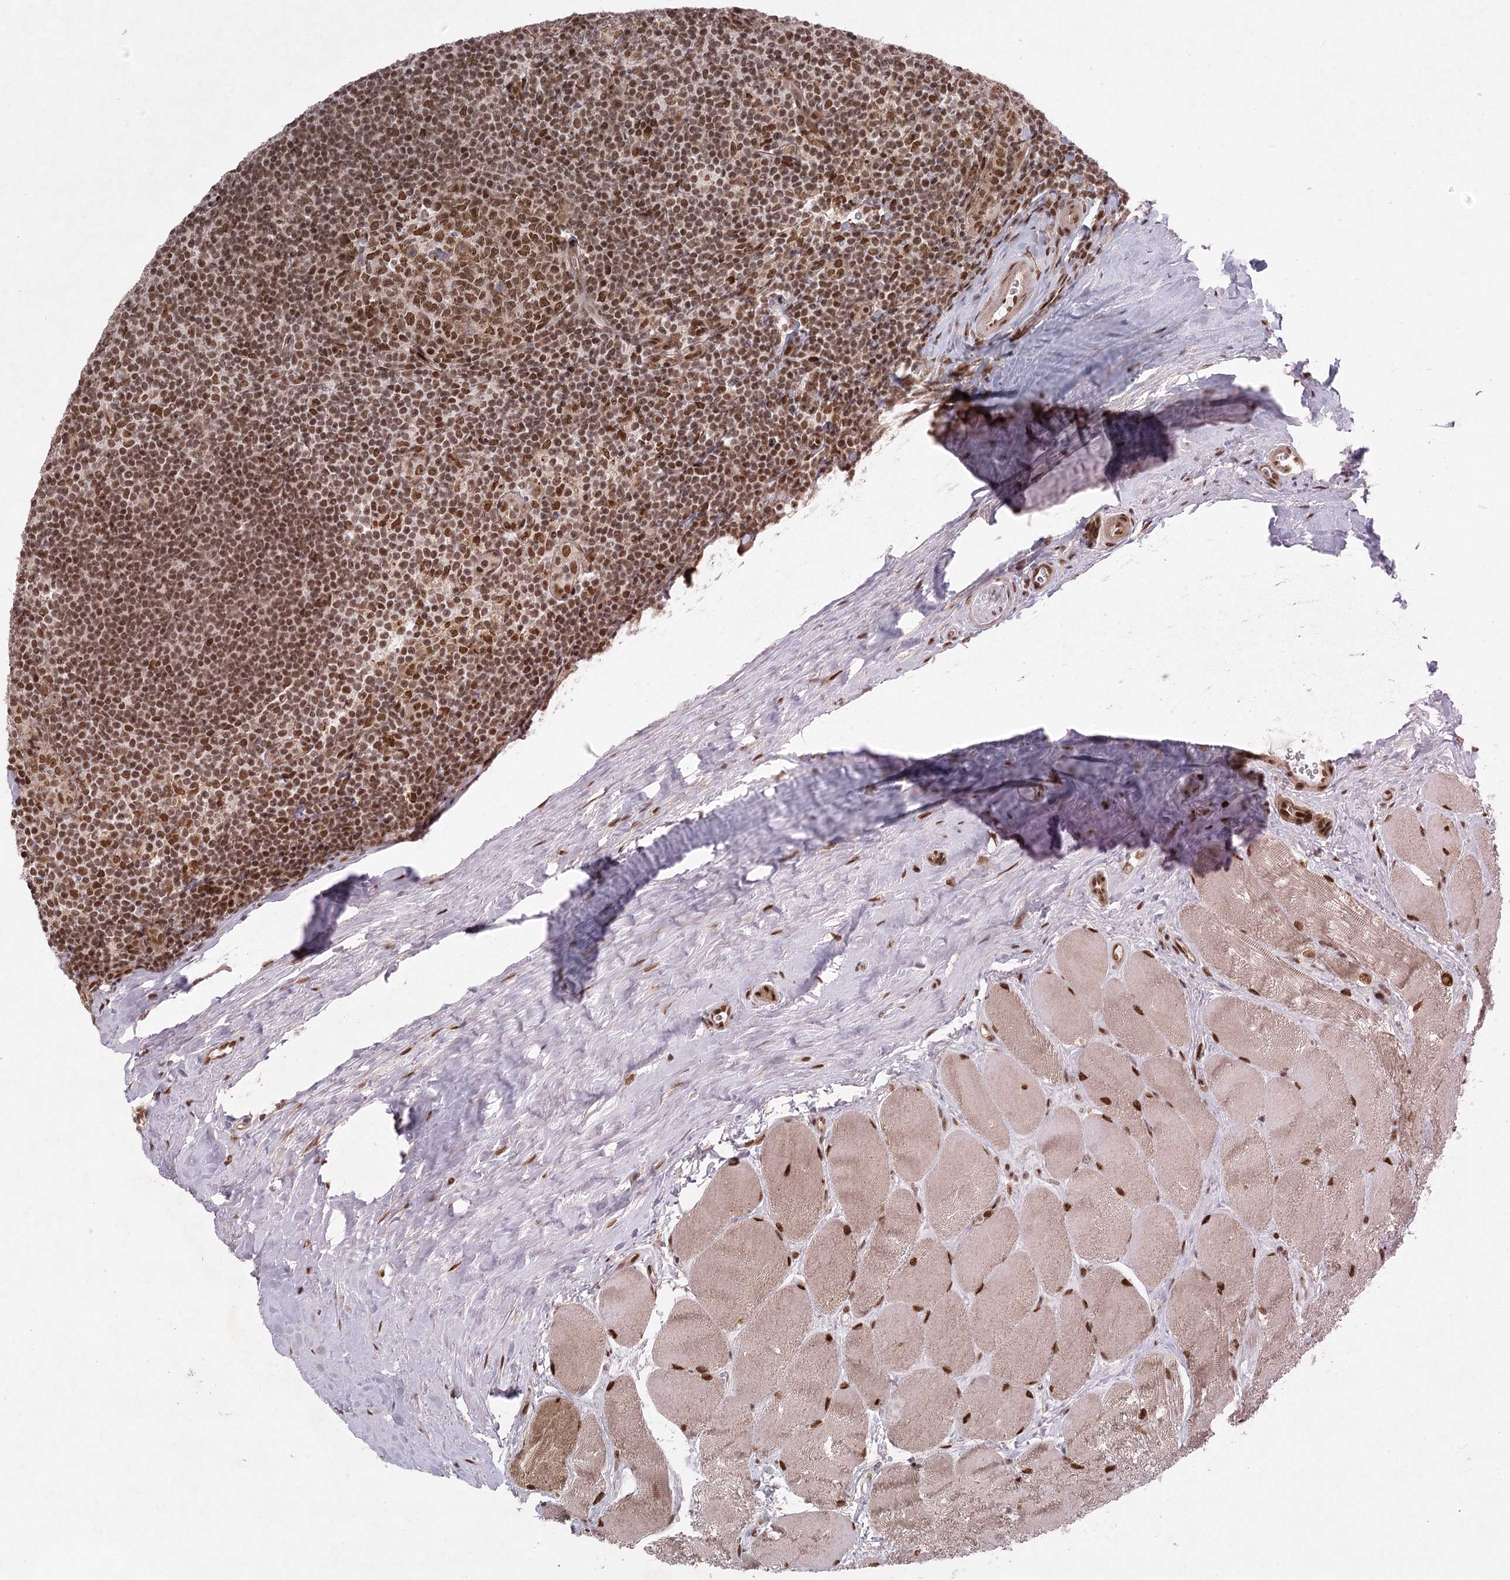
{"staining": {"intensity": "moderate", "quantity": ">75%", "location": "nuclear"}, "tissue": "tonsil", "cell_type": "Germinal center cells", "image_type": "normal", "snomed": [{"axis": "morphology", "description": "Normal tissue, NOS"}, {"axis": "topography", "description": "Tonsil"}], "caption": "Germinal center cells reveal medium levels of moderate nuclear positivity in about >75% of cells in normal tonsil.", "gene": "ZCCHC8", "patient": {"sex": "male", "age": 27}}